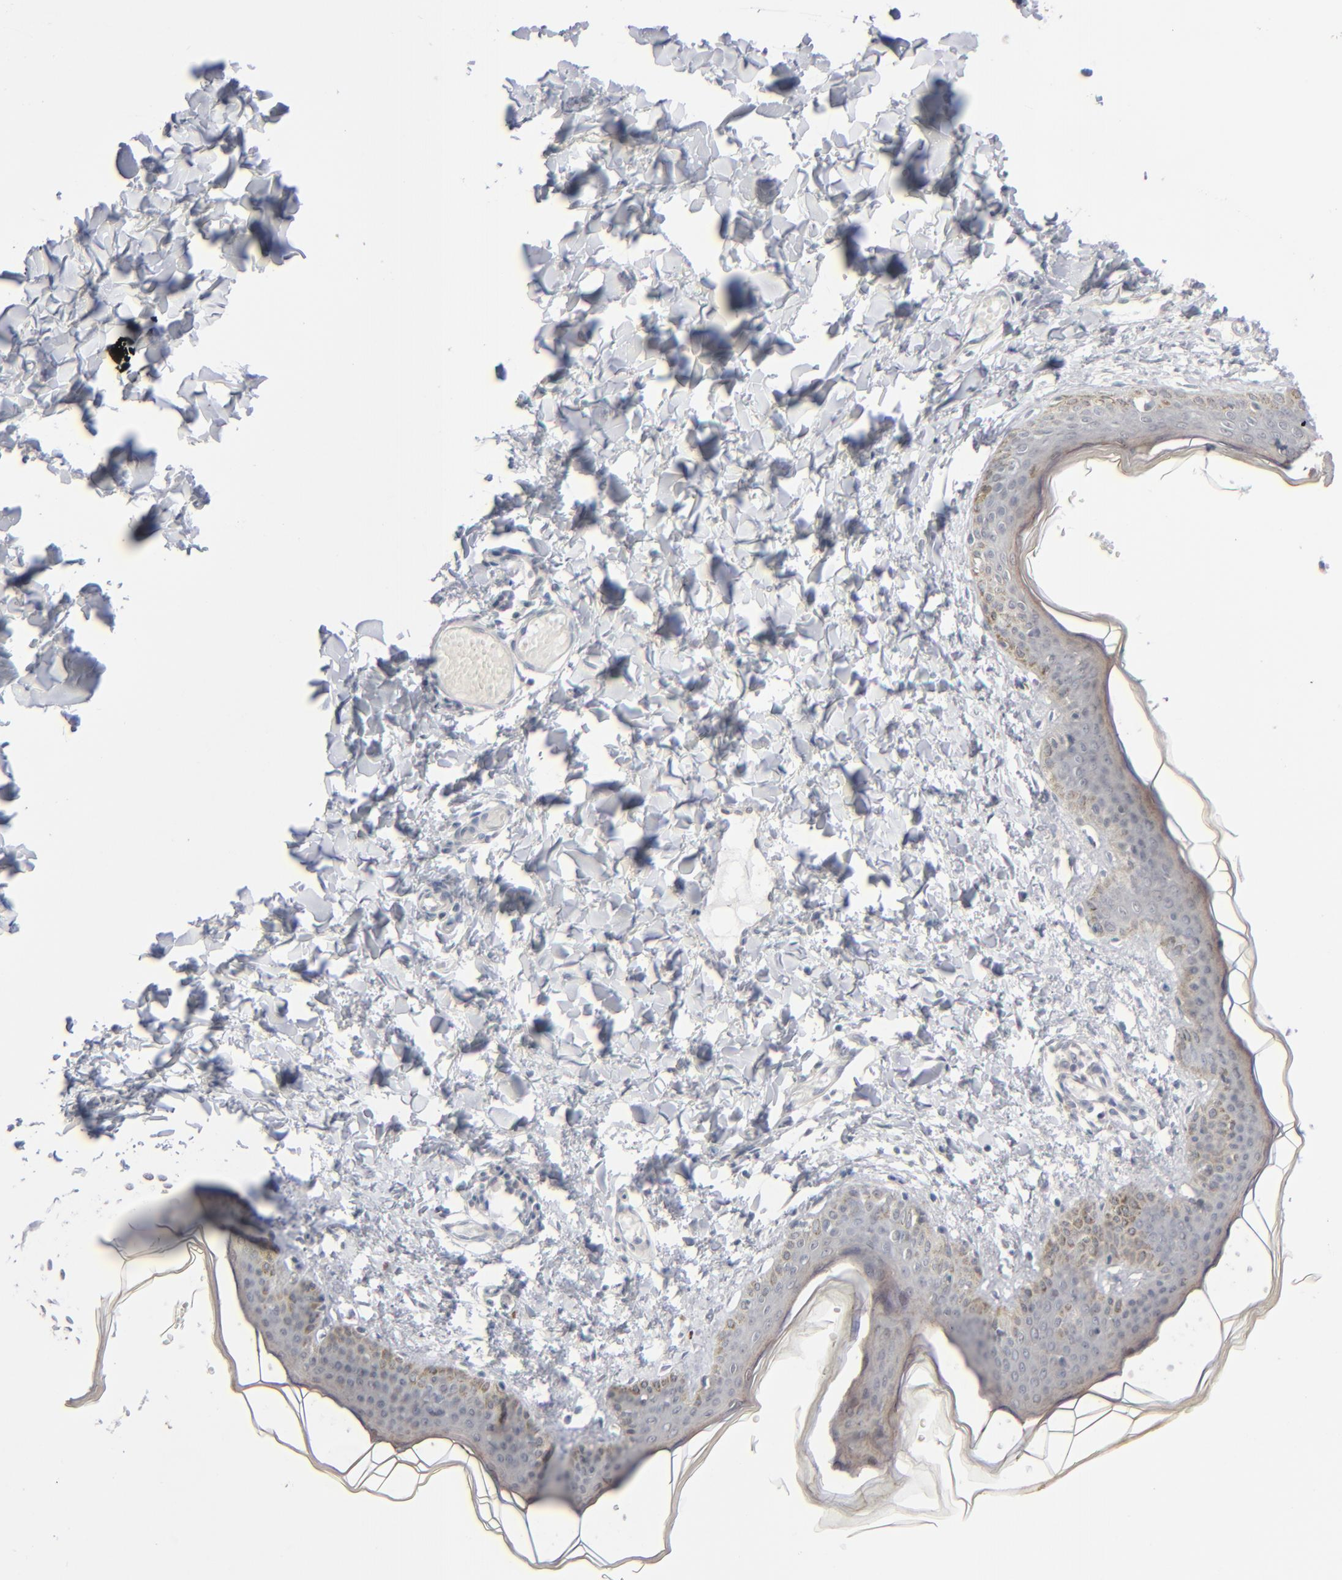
{"staining": {"intensity": "negative", "quantity": "none", "location": "none"}, "tissue": "skin", "cell_type": "Fibroblasts", "image_type": "normal", "snomed": [{"axis": "morphology", "description": "Normal tissue, NOS"}, {"axis": "topography", "description": "Skin"}], "caption": "Immunohistochemical staining of unremarkable human skin shows no significant positivity in fibroblasts. The staining is performed using DAB brown chromogen with nuclei counter-stained in using hematoxylin.", "gene": "POF1B", "patient": {"sex": "female", "age": 17}}